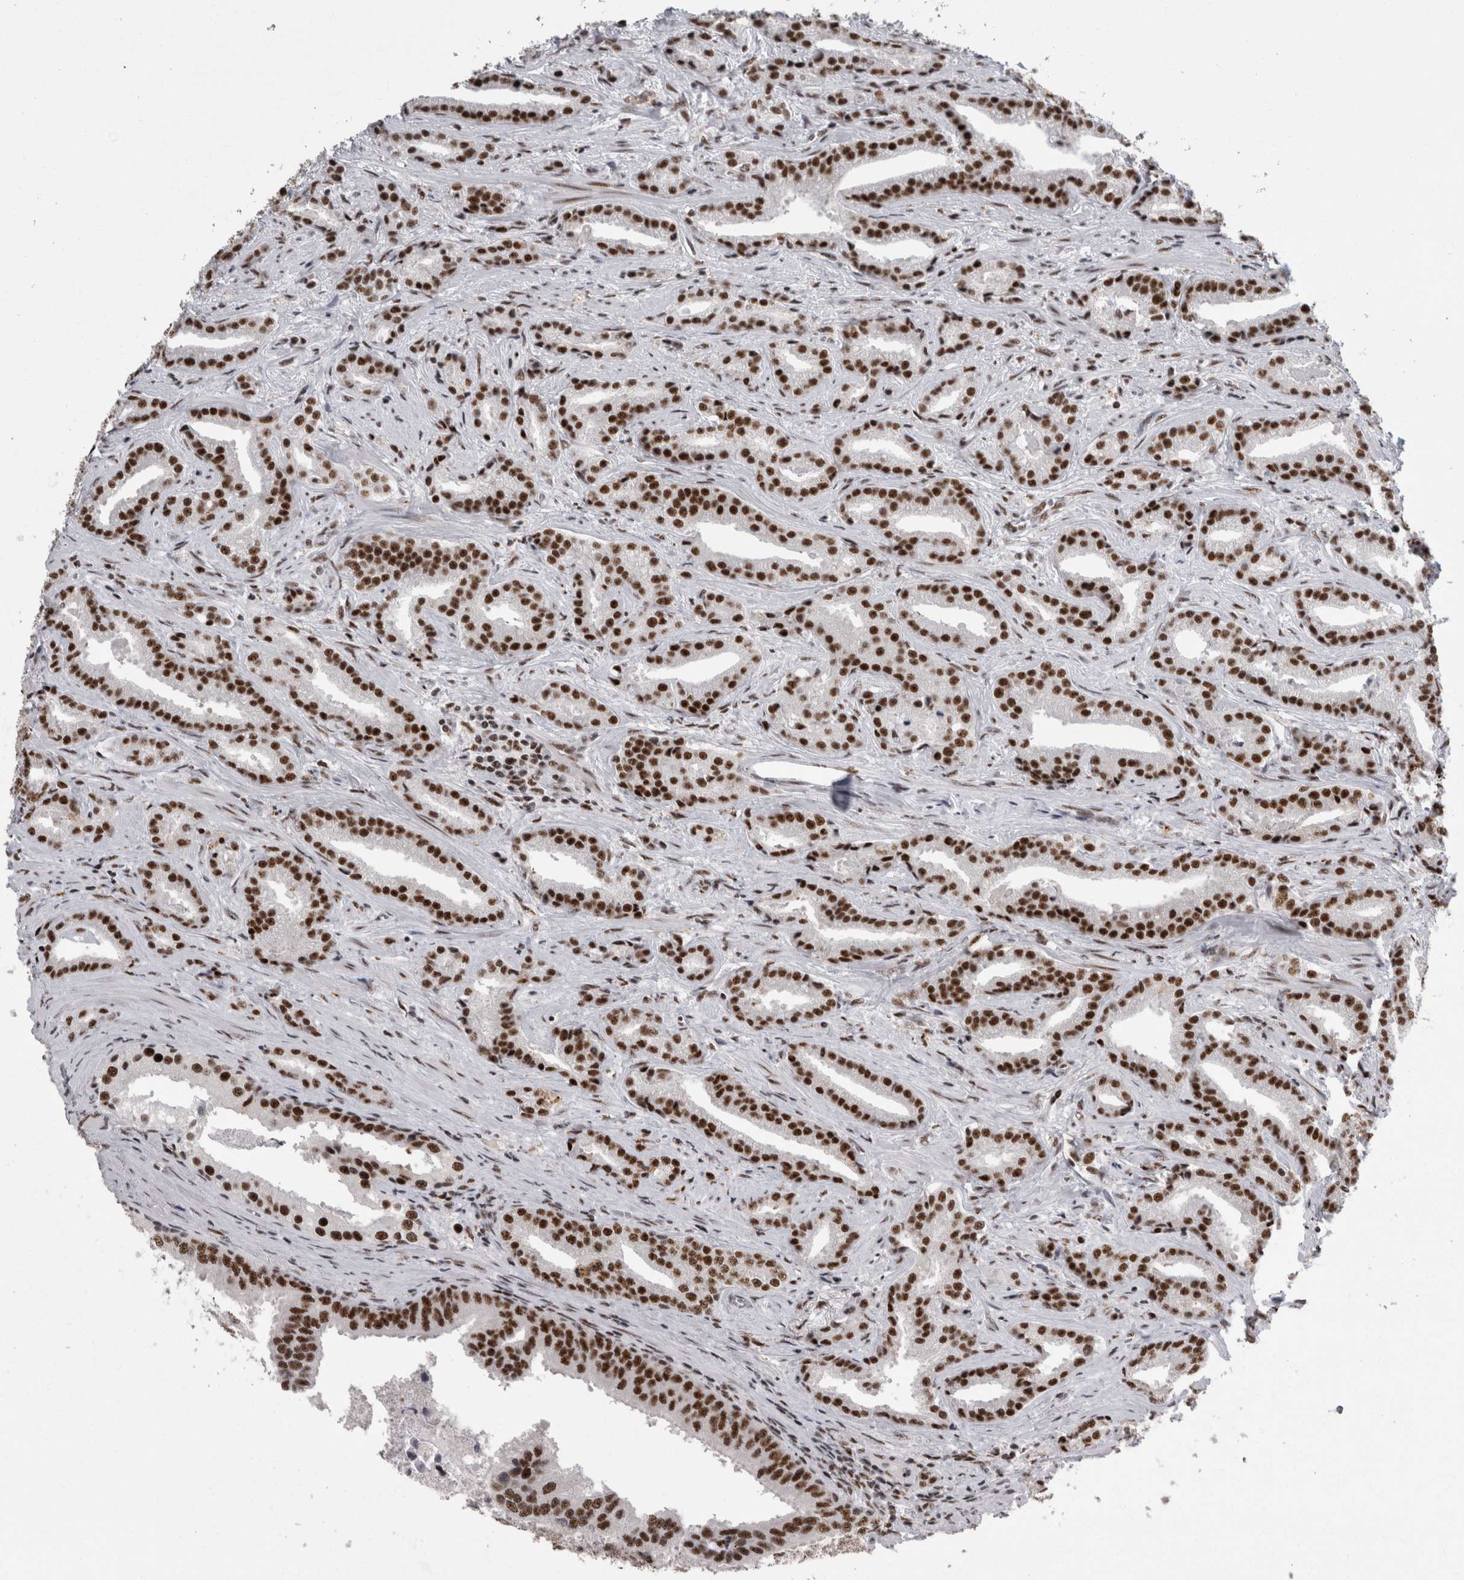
{"staining": {"intensity": "strong", "quantity": ">75%", "location": "nuclear"}, "tissue": "prostate cancer", "cell_type": "Tumor cells", "image_type": "cancer", "snomed": [{"axis": "morphology", "description": "Adenocarcinoma, Low grade"}, {"axis": "topography", "description": "Prostate"}], "caption": "High-magnification brightfield microscopy of prostate low-grade adenocarcinoma stained with DAB (3,3'-diaminobenzidine) (brown) and counterstained with hematoxylin (blue). tumor cells exhibit strong nuclear positivity is seen in approximately>75% of cells.", "gene": "SNRNP40", "patient": {"sex": "male", "age": 67}}